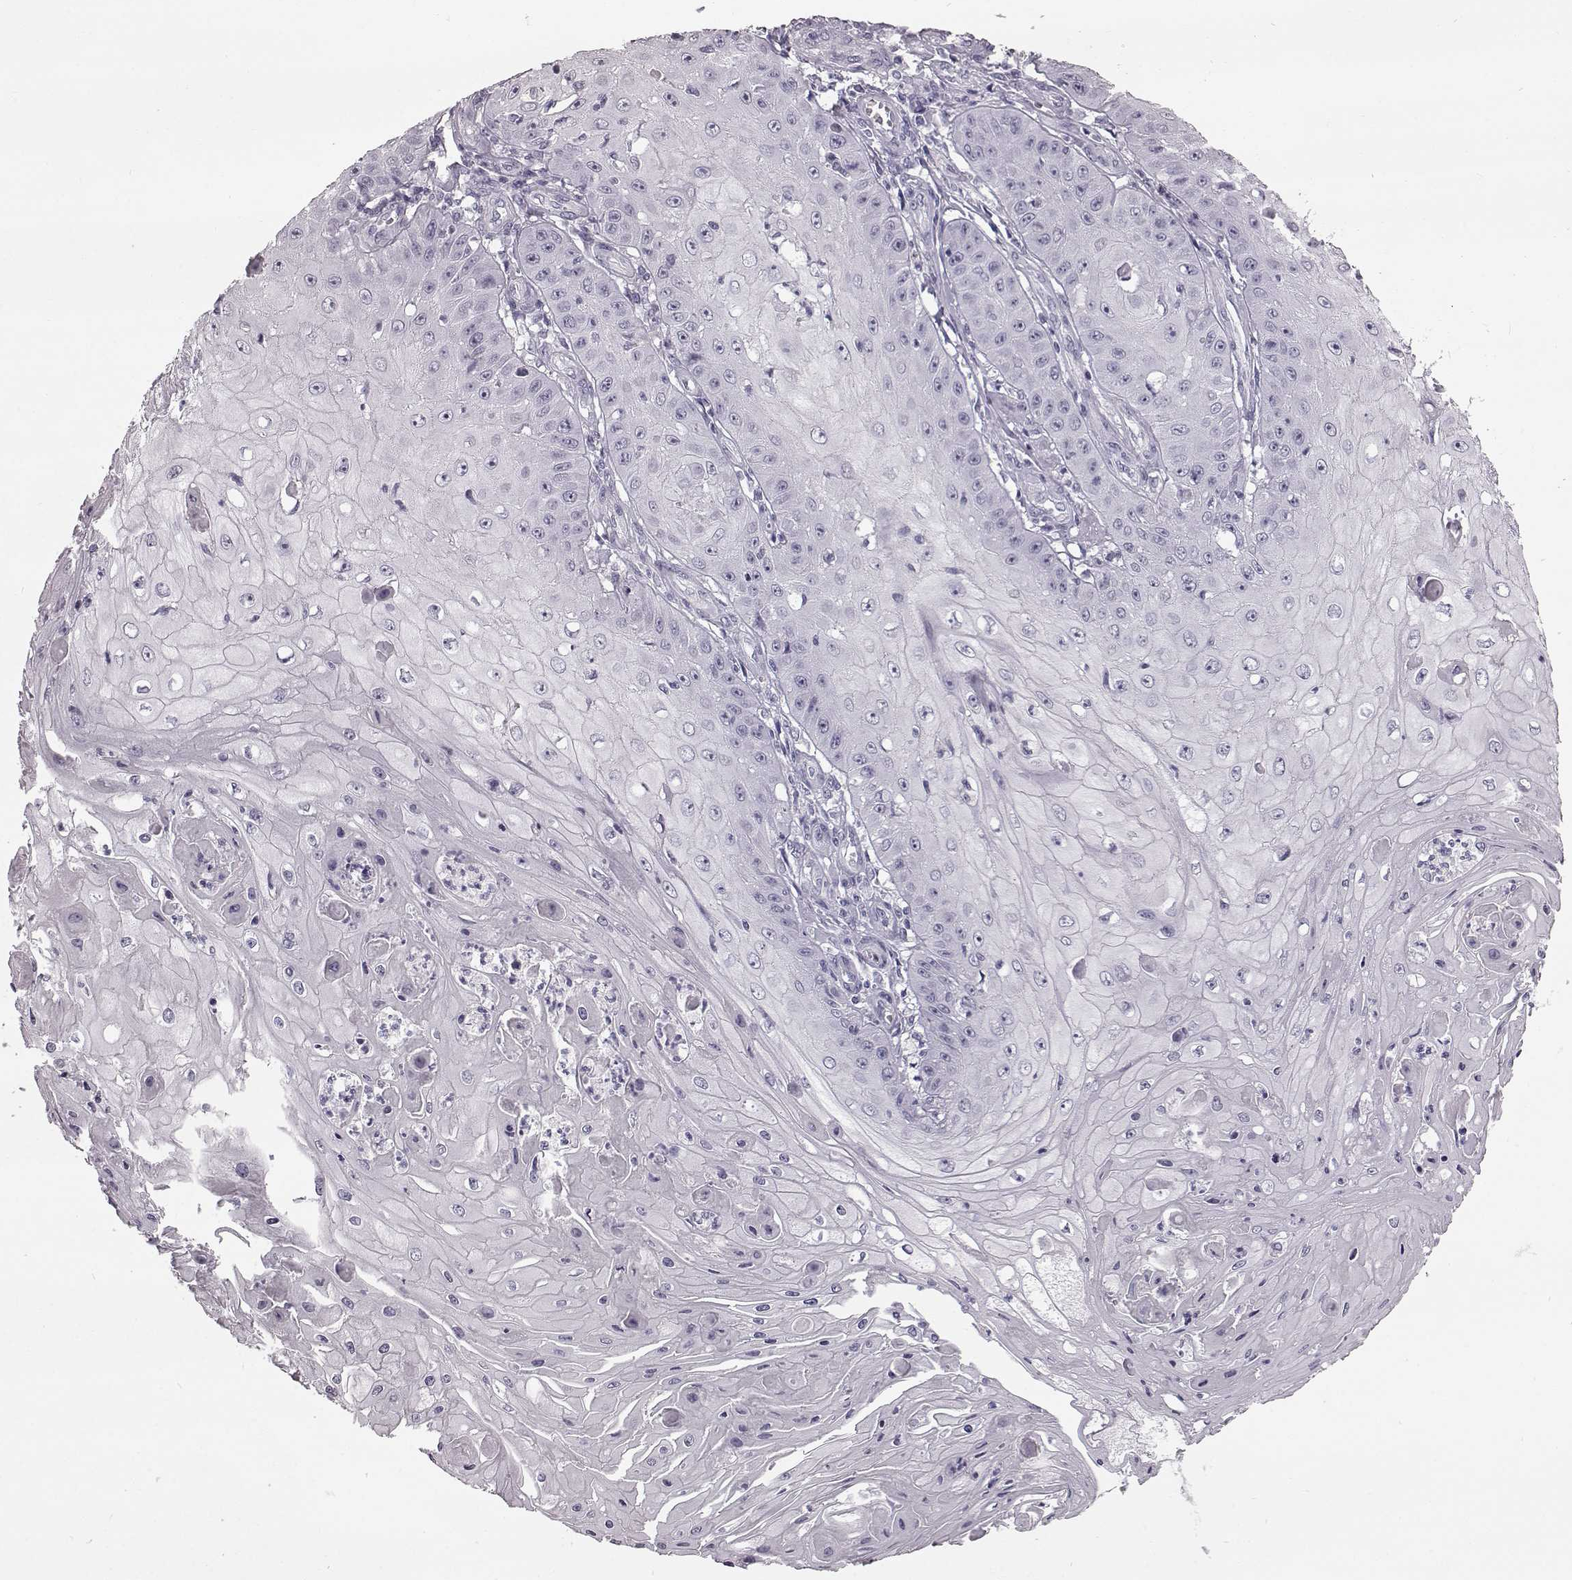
{"staining": {"intensity": "negative", "quantity": "none", "location": "none"}, "tissue": "skin cancer", "cell_type": "Tumor cells", "image_type": "cancer", "snomed": [{"axis": "morphology", "description": "Squamous cell carcinoma, NOS"}, {"axis": "topography", "description": "Skin"}], "caption": "A high-resolution photomicrograph shows immunohistochemistry (IHC) staining of skin squamous cell carcinoma, which reveals no significant expression in tumor cells.", "gene": "TCHHL1", "patient": {"sex": "male", "age": 70}}